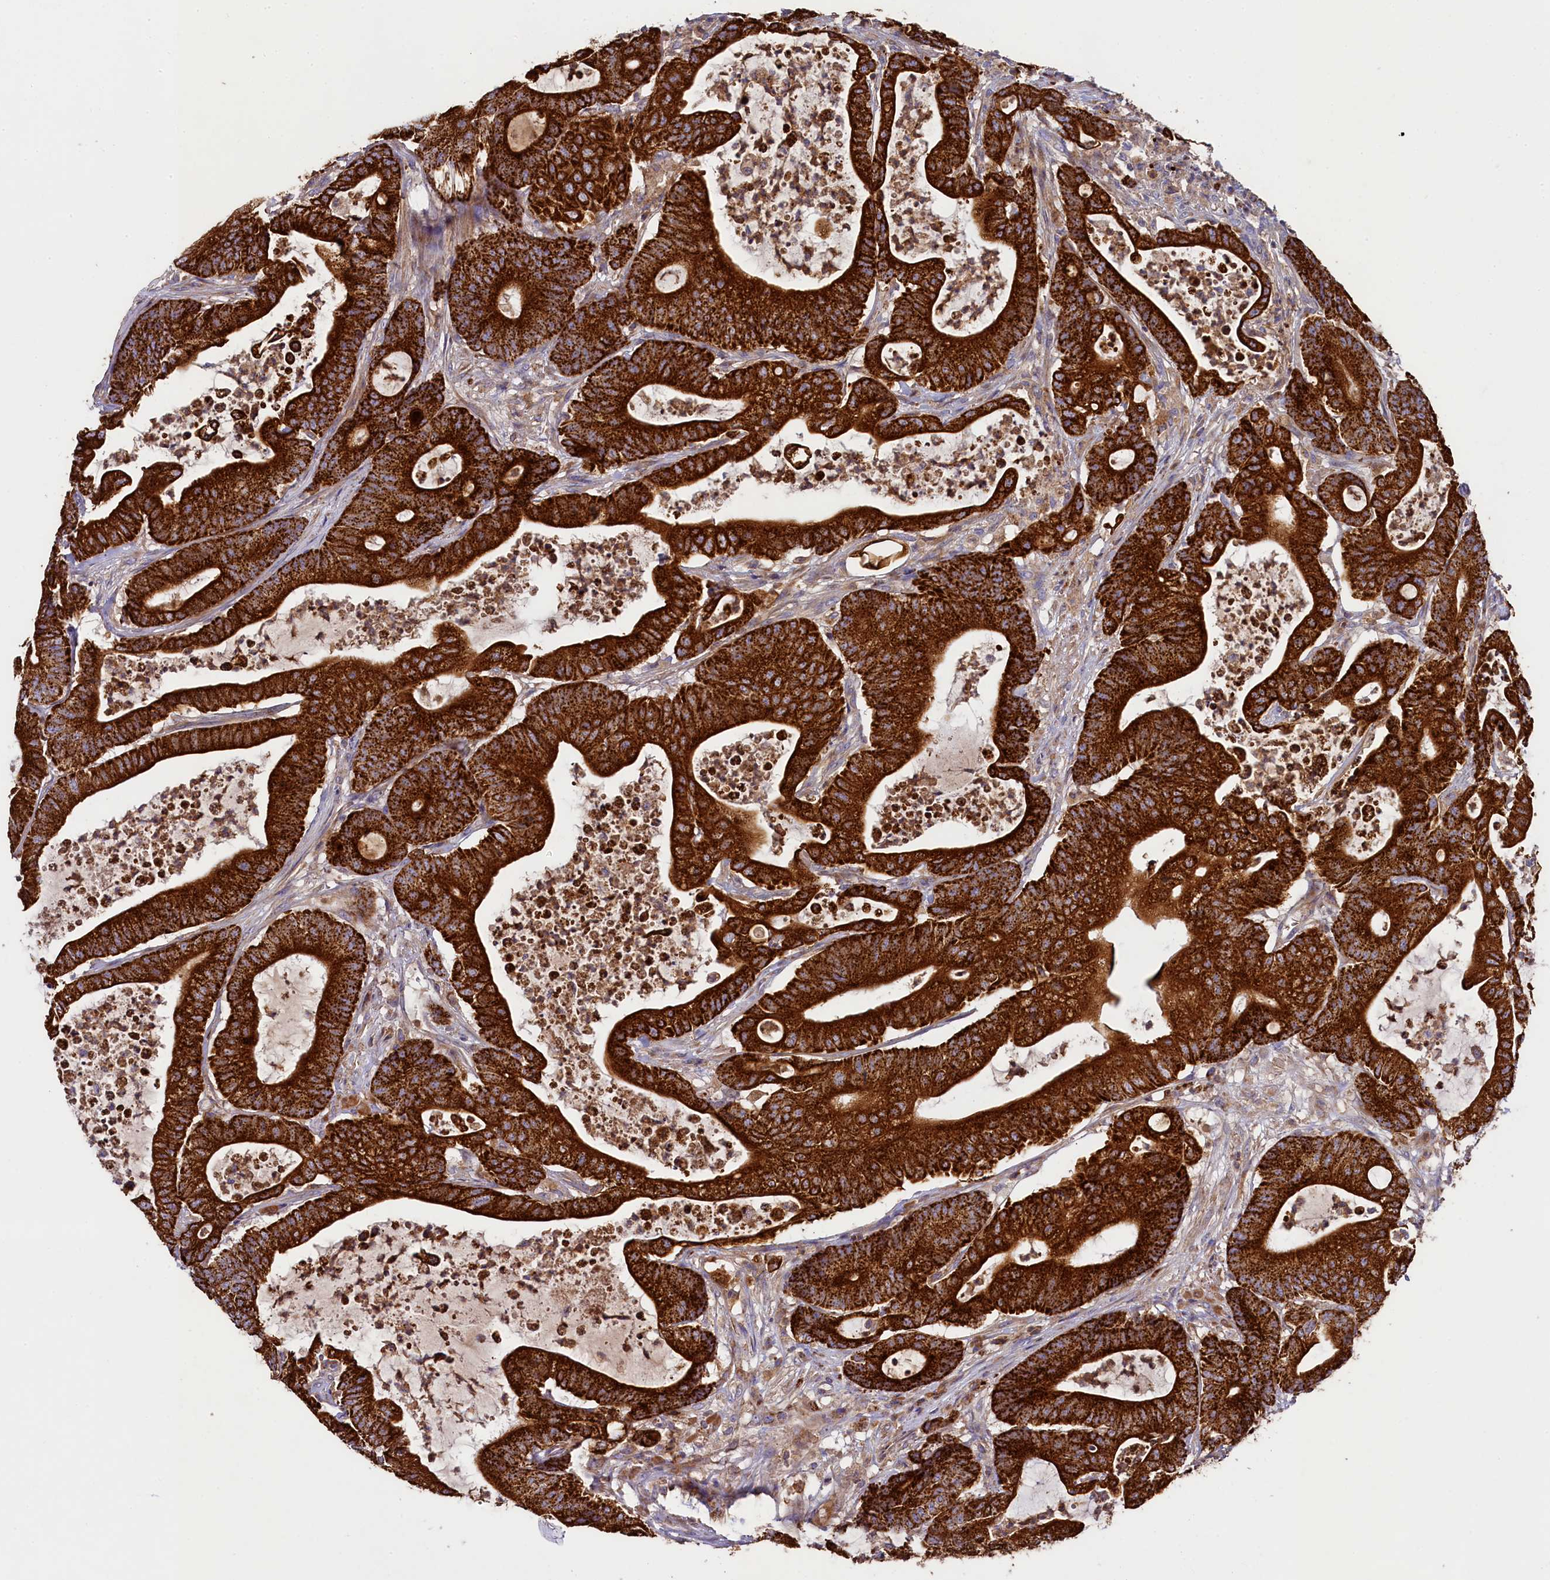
{"staining": {"intensity": "strong", "quantity": ">75%", "location": "cytoplasmic/membranous"}, "tissue": "colorectal cancer", "cell_type": "Tumor cells", "image_type": "cancer", "snomed": [{"axis": "morphology", "description": "Adenocarcinoma, NOS"}, {"axis": "topography", "description": "Colon"}], "caption": "Immunohistochemical staining of colorectal cancer demonstrates high levels of strong cytoplasmic/membranous positivity in about >75% of tumor cells. (IHC, brightfield microscopy, high magnification).", "gene": "CLYBL", "patient": {"sex": "female", "age": 84}}